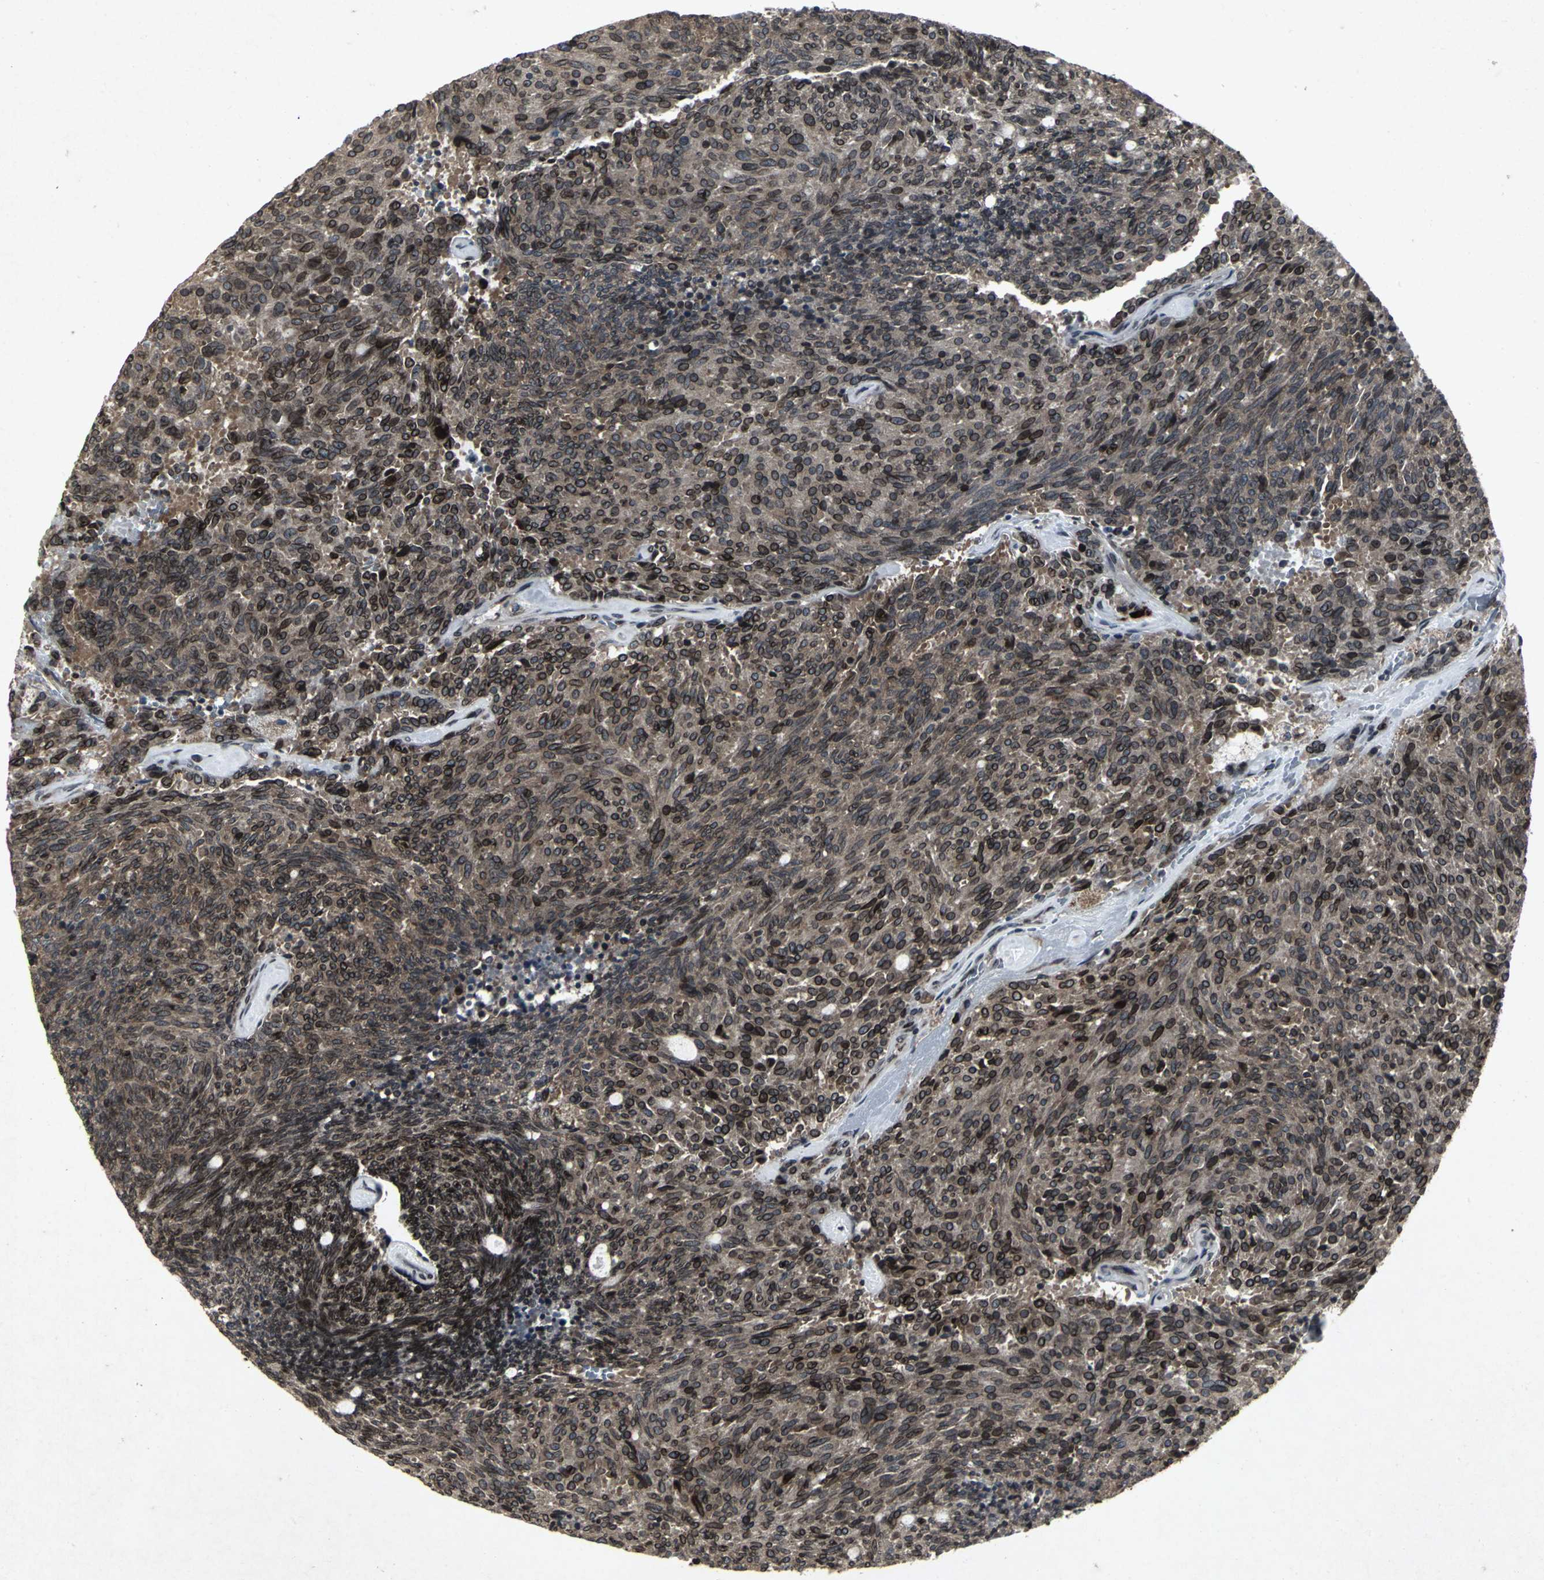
{"staining": {"intensity": "strong", "quantity": ">75%", "location": "cytoplasmic/membranous,nuclear"}, "tissue": "carcinoid", "cell_type": "Tumor cells", "image_type": "cancer", "snomed": [{"axis": "morphology", "description": "Carcinoid, malignant, NOS"}, {"axis": "topography", "description": "Pancreas"}], "caption": "Tumor cells show high levels of strong cytoplasmic/membranous and nuclear positivity in approximately >75% of cells in human carcinoid. (Brightfield microscopy of DAB IHC at high magnification).", "gene": "SH2B3", "patient": {"sex": "female", "age": 54}}